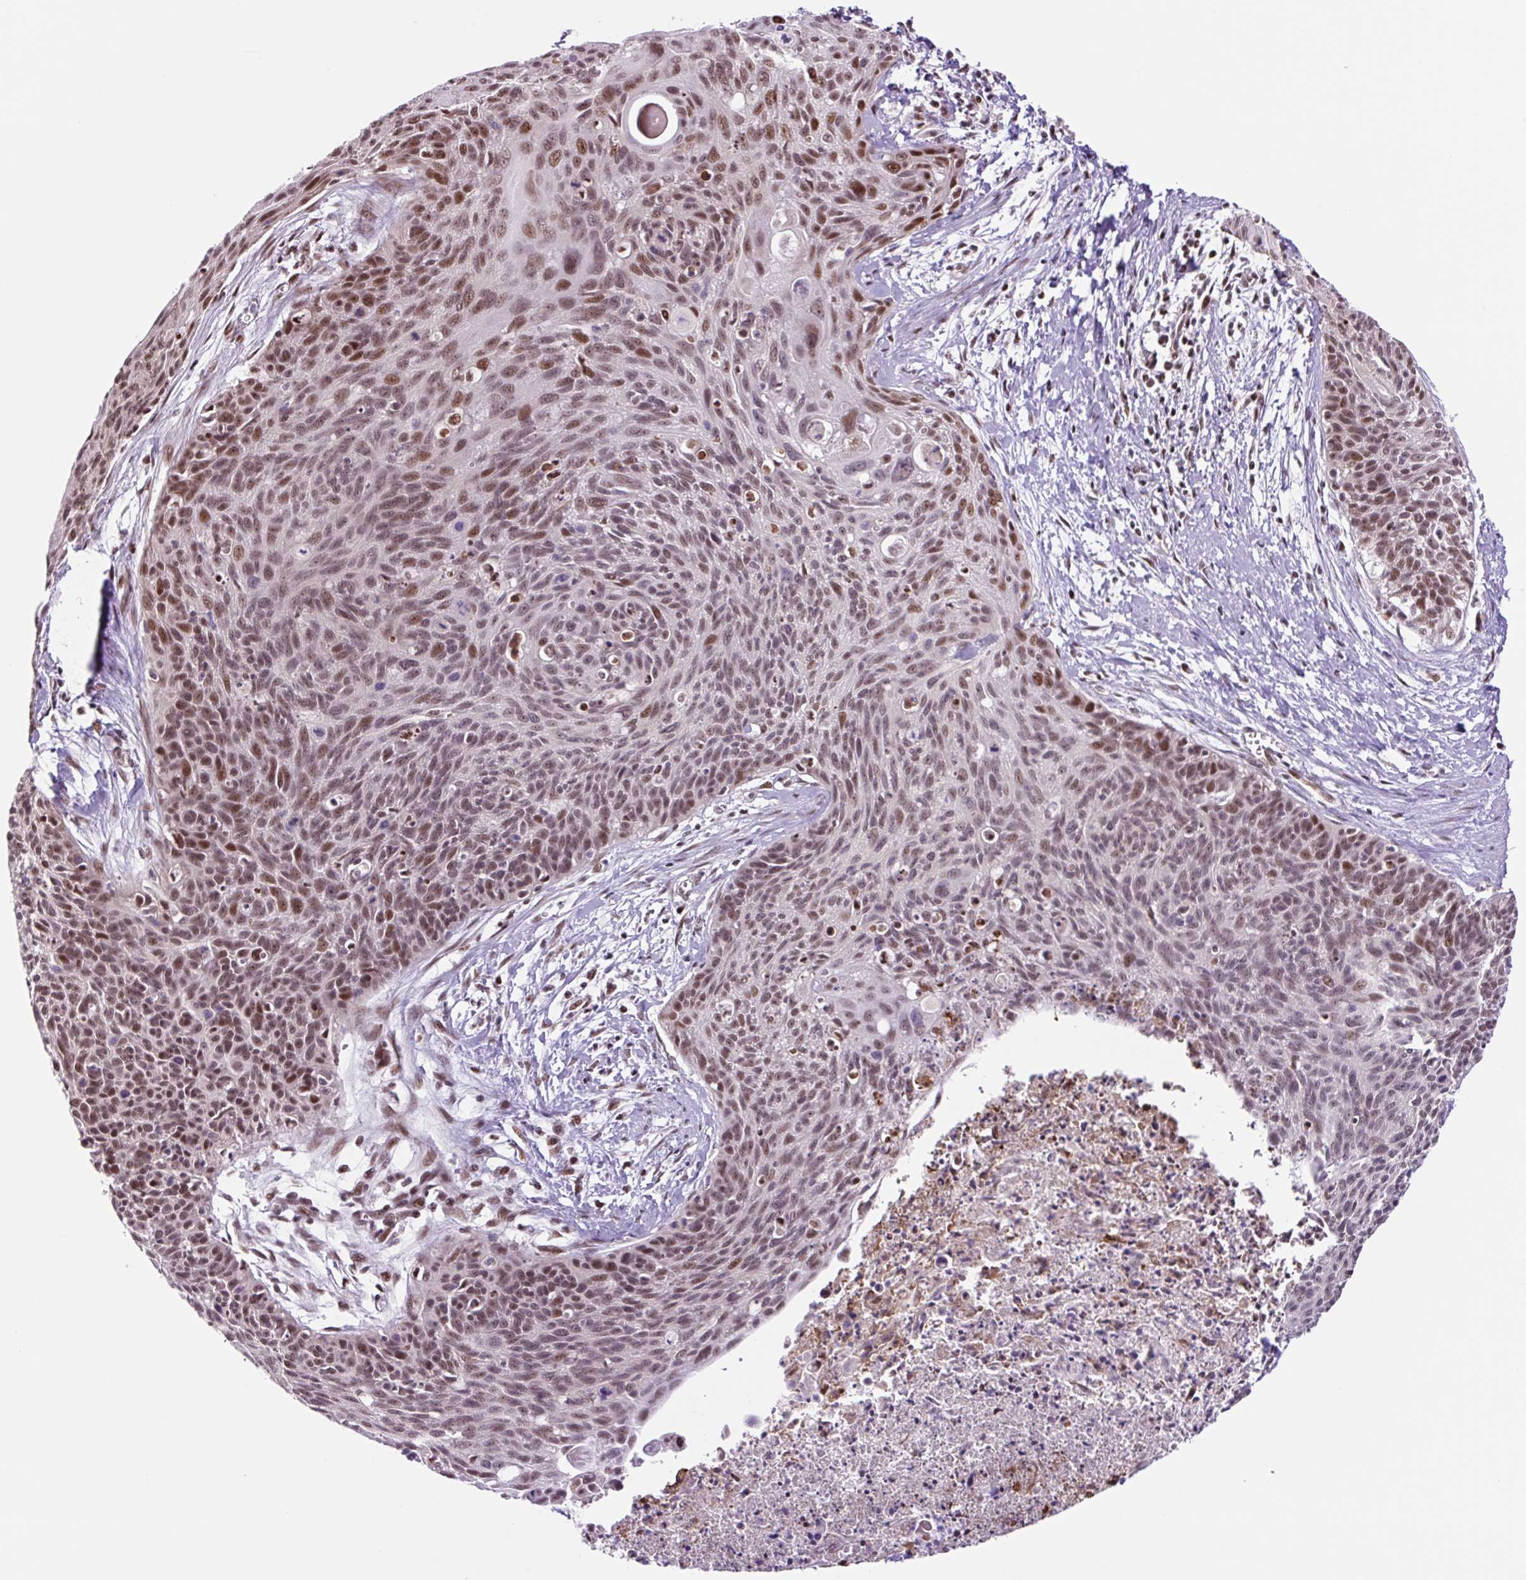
{"staining": {"intensity": "moderate", "quantity": ">75%", "location": "nuclear"}, "tissue": "cervical cancer", "cell_type": "Tumor cells", "image_type": "cancer", "snomed": [{"axis": "morphology", "description": "Squamous cell carcinoma, NOS"}, {"axis": "topography", "description": "Cervix"}], "caption": "Squamous cell carcinoma (cervical) was stained to show a protein in brown. There is medium levels of moderate nuclear staining in approximately >75% of tumor cells. (brown staining indicates protein expression, while blue staining denotes nuclei).", "gene": "TAF1A", "patient": {"sex": "female", "age": 55}}